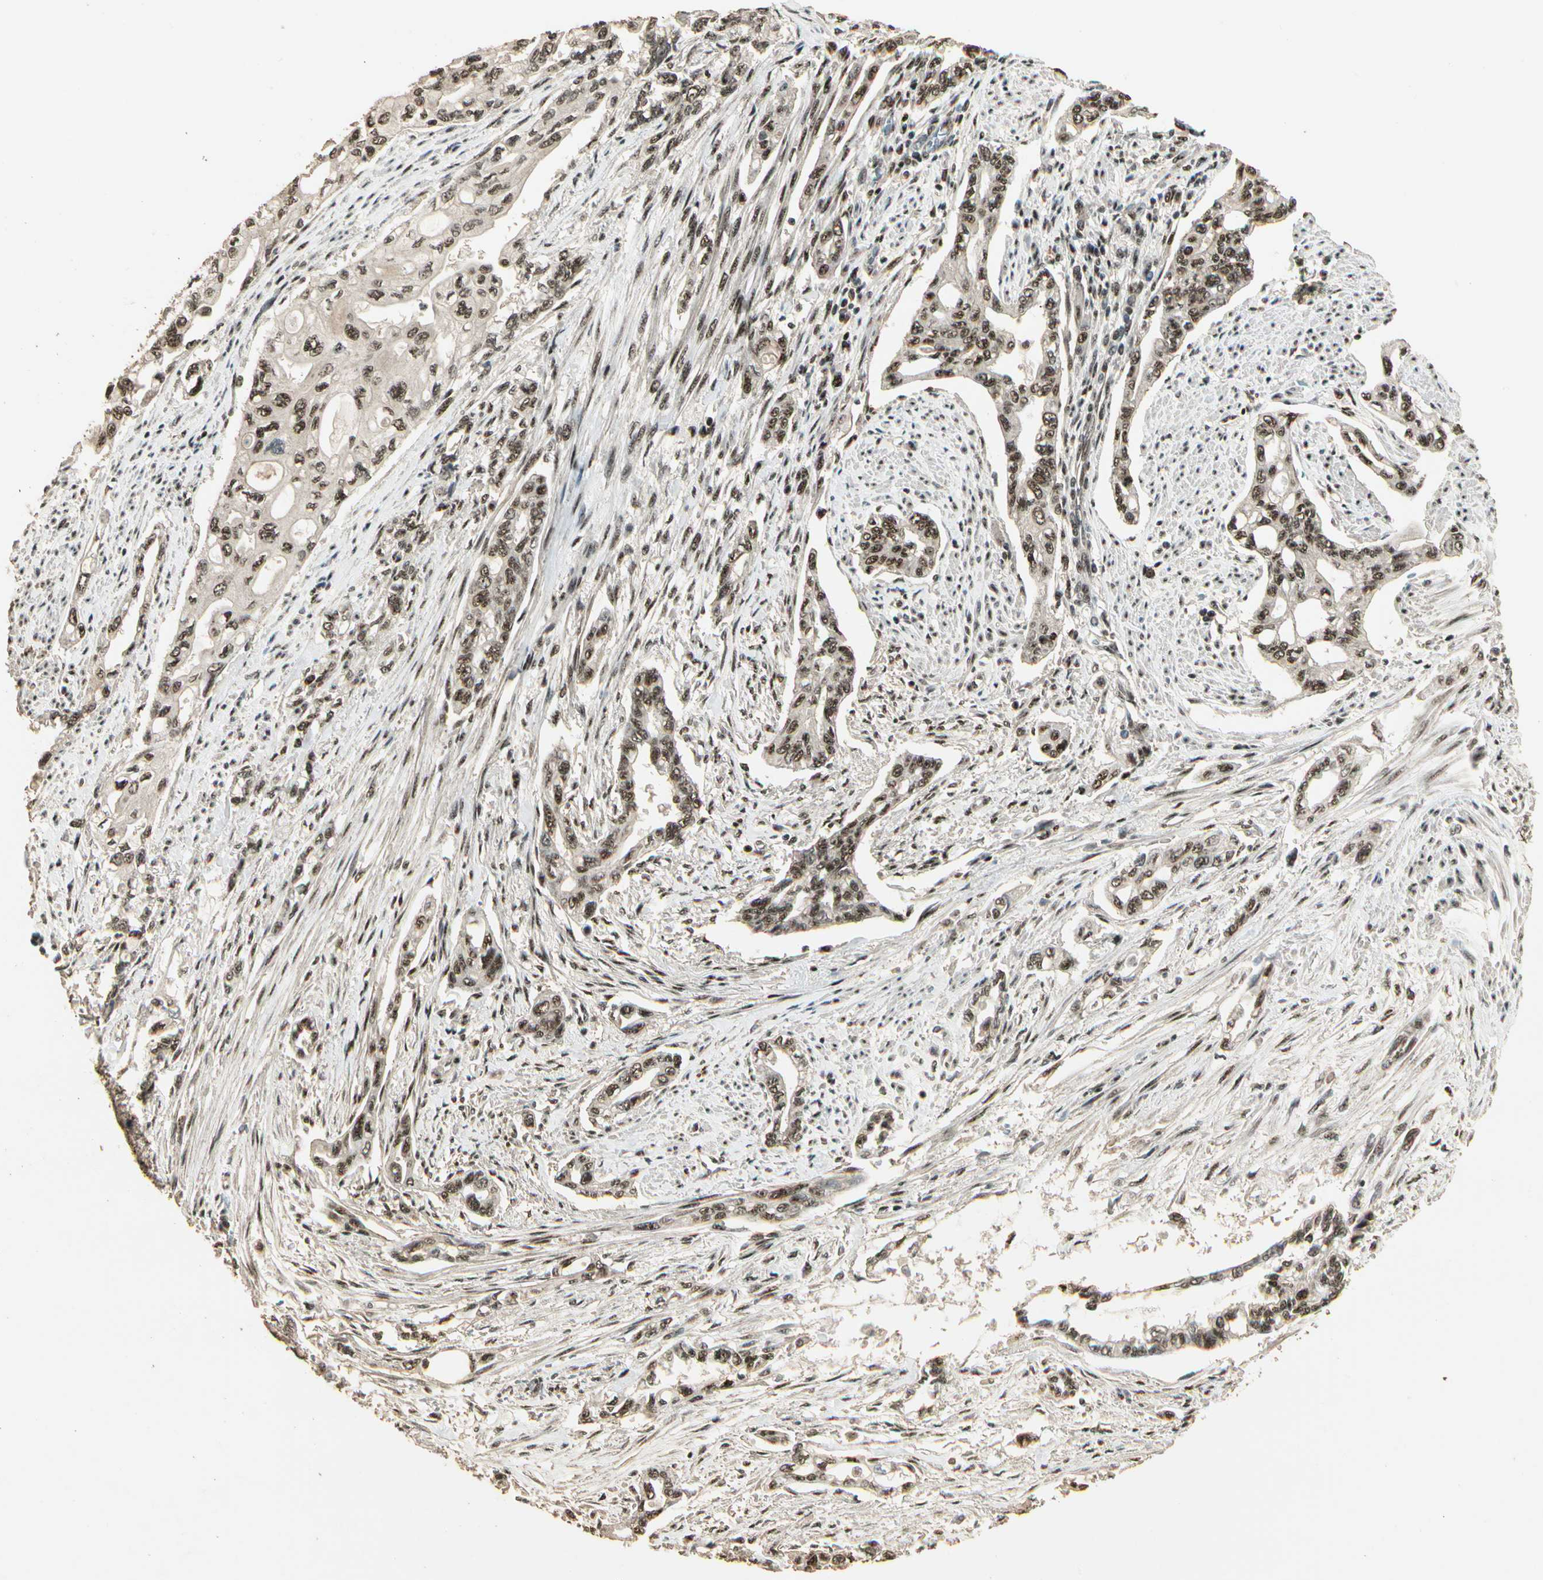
{"staining": {"intensity": "moderate", "quantity": ">75%", "location": "nuclear"}, "tissue": "pancreatic cancer", "cell_type": "Tumor cells", "image_type": "cancer", "snomed": [{"axis": "morphology", "description": "Normal tissue, NOS"}, {"axis": "topography", "description": "Pancreas"}], "caption": "Tumor cells exhibit moderate nuclear expression in about >75% of cells in pancreatic cancer.", "gene": "RBM25", "patient": {"sex": "male", "age": 42}}